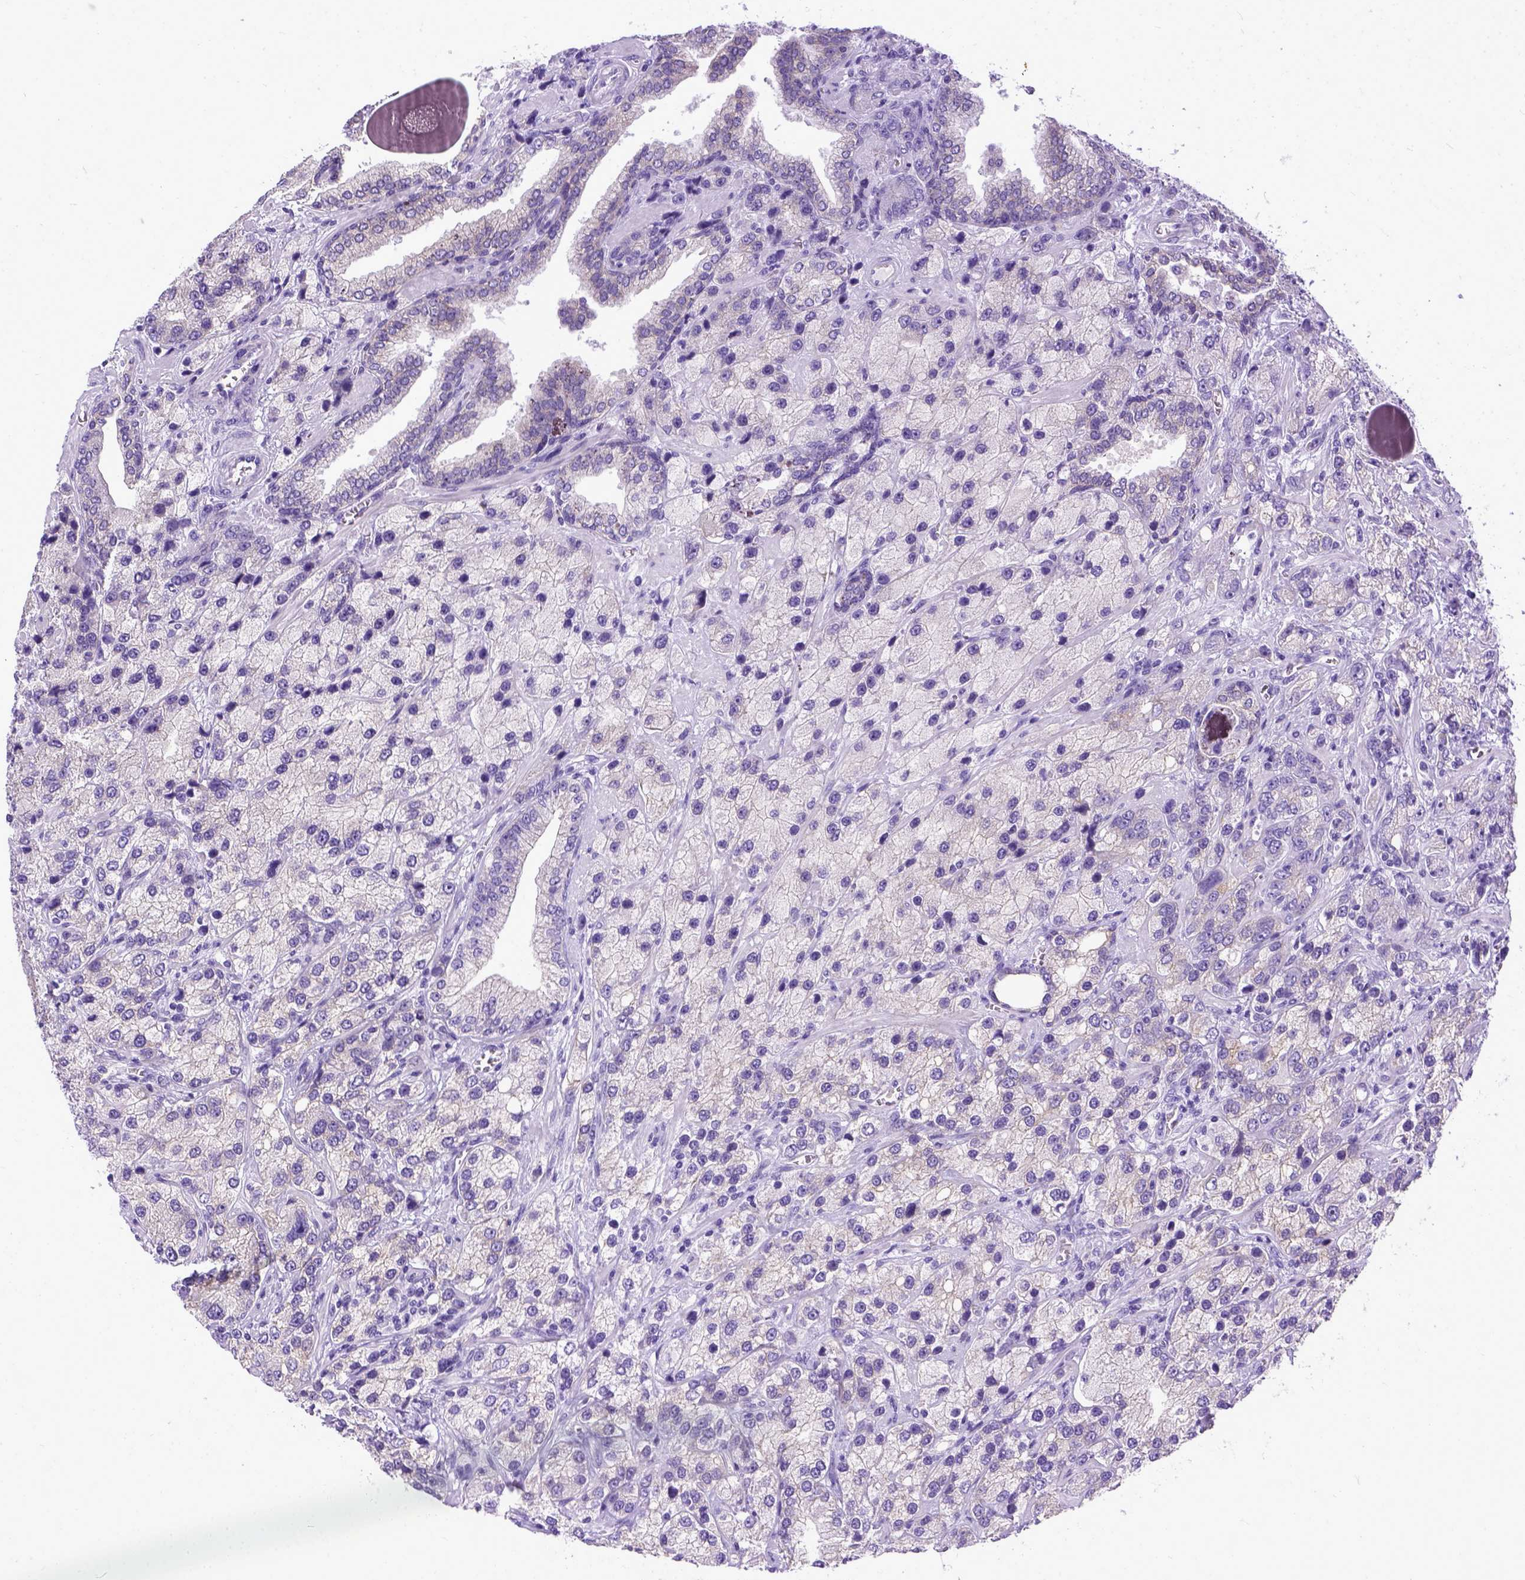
{"staining": {"intensity": "negative", "quantity": "none", "location": "none"}, "tissue": "prostate cancer", "cell_type": "Tumor cells", "image_type": "cancer", "snomed": [{"axis": "morphology", "description": "Adenocarcinoma, NOS"}, {"axis": "topography", "description": "Prostate"}], "caption": "DAB (3,3'-diaminobenzidine) immunohistochemical staining of prostate cancer demonstrates no significant expression in tumor cells.", "gene": "PPL", "patient": {"sex": "male", "age": 63}}